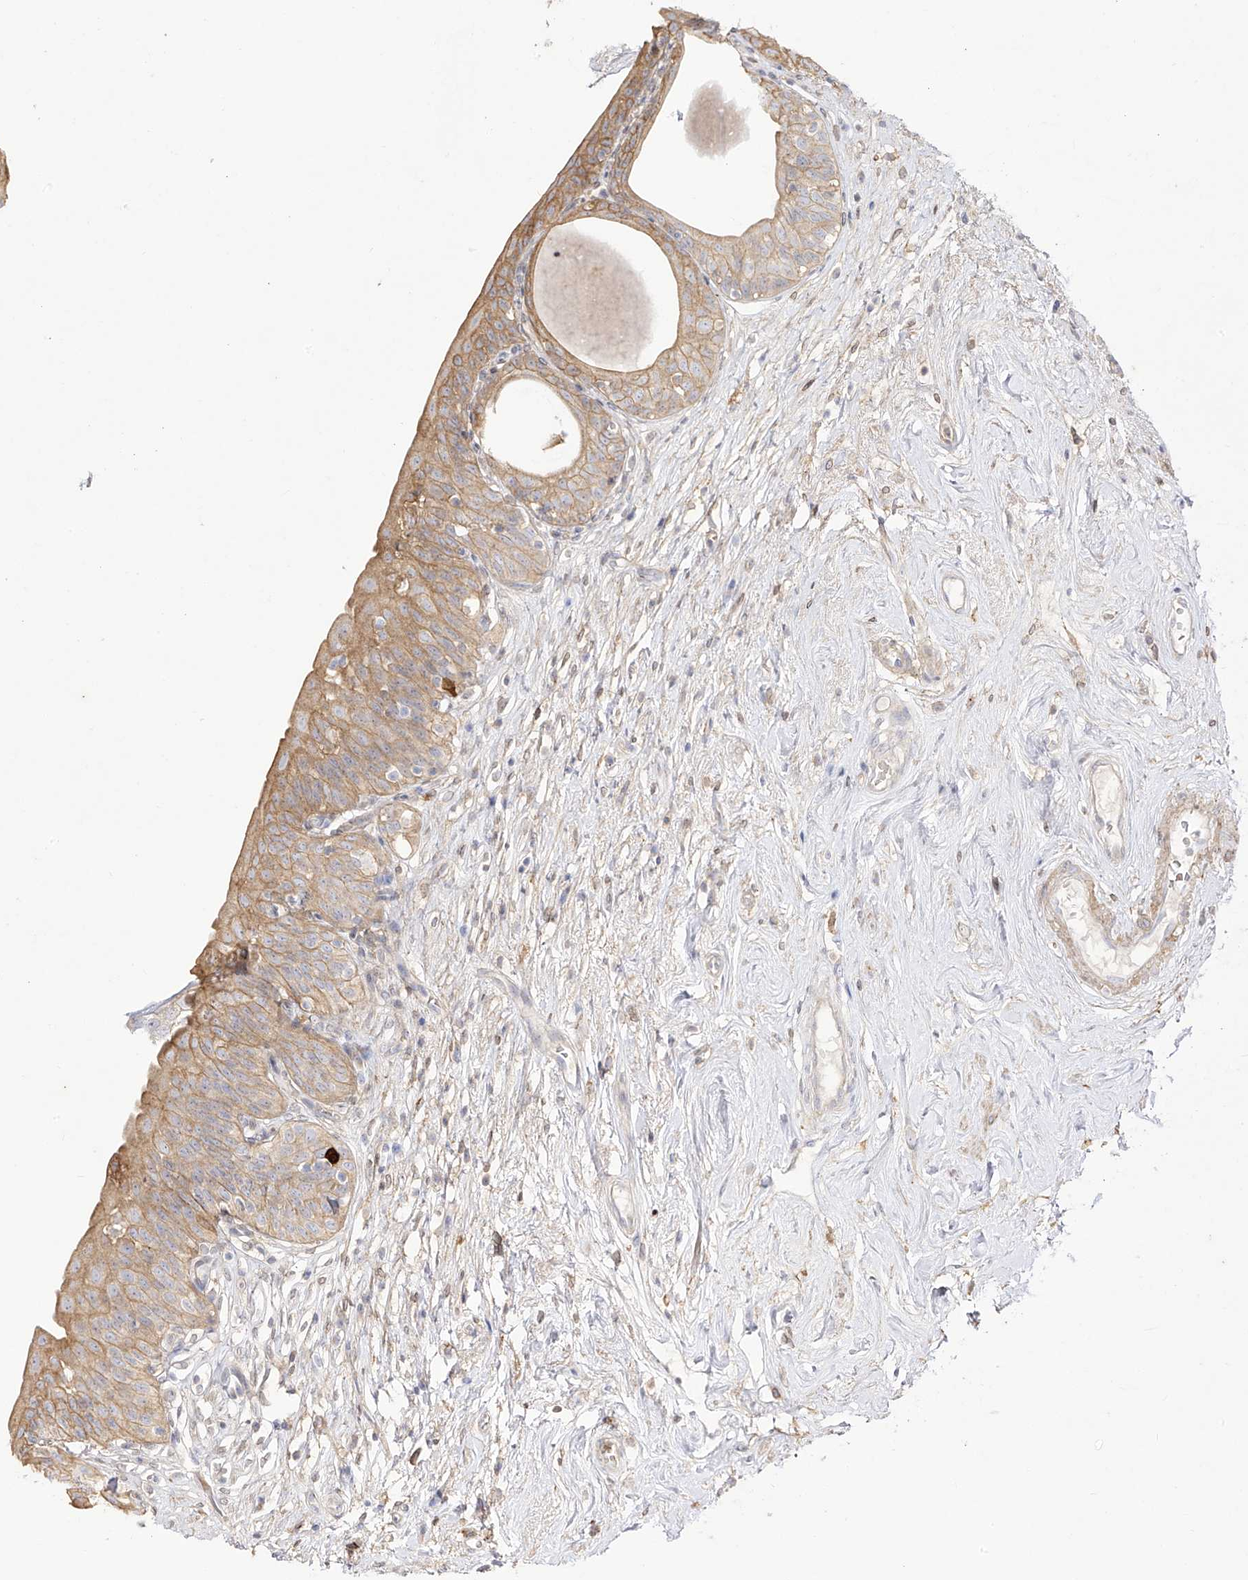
{"staining": {"intensity": "moderate", "quantity": "25%-75%", "location": "cytoplasmic/membranous"}, "tissue": "urinary bladder", "cell_type": "Urothelial cells", "image_type": "normal", "snomed": [{"axis": "morphology", "description": "Normal tissue, NOS"}, {"axis": "topography", "description": "Urinary bladder"}], "caption": "Protein analysis of unremarkable urinary bladder reveals moderate cytoplasmic/membranous staining in approximately 25%-75% of urothelial cells. The staining was performed using DAB (3,3'-diaminobenzidine), with brown indicating positive protein expression. Nuclei are stained blue with hematoxylin.", "gene": "ZGRF1", "patient": {"sex": "male", "age": 83}}